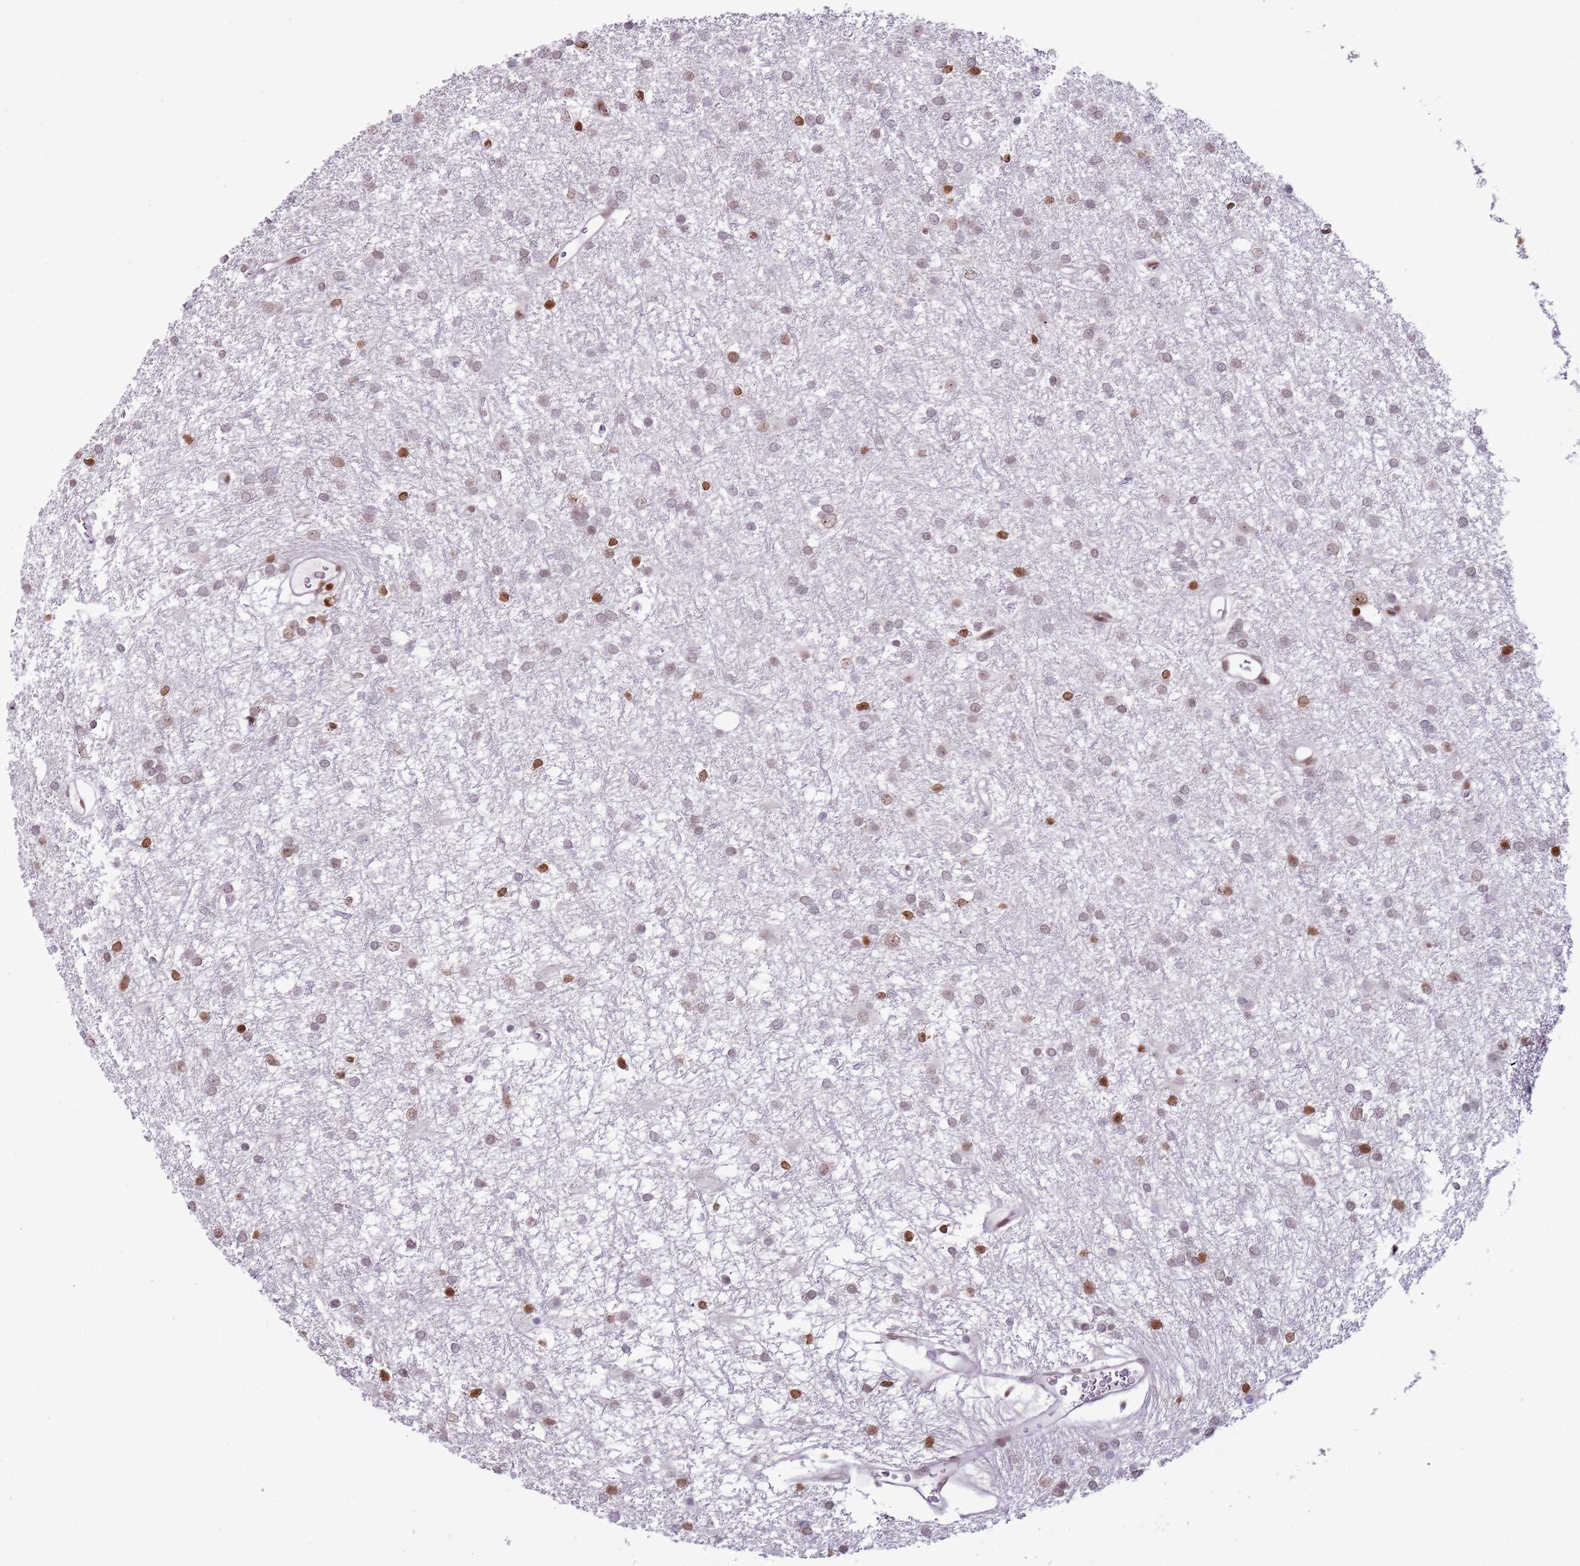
{"staining": {"intensity": "moderate", "quantity": "<25%", "location": "nuclear"}, "tissue": "glioma", "cell_type": "Tumor cells", "image_type": "cancer", "snomed": [{"axis": "morphology", "description": "Glioma, malignant, High grade"}, {"axis": "topography", "description": "Brain"}], "caption": "Immunohistochemistry (IHC) of human malignant glioma (high-grade) exhibits low levels of moderate nuclear staining in approximately <25% of tumor cells.", "gene": "SELENOH", "patient": {"sex": "female", "age": 50}}